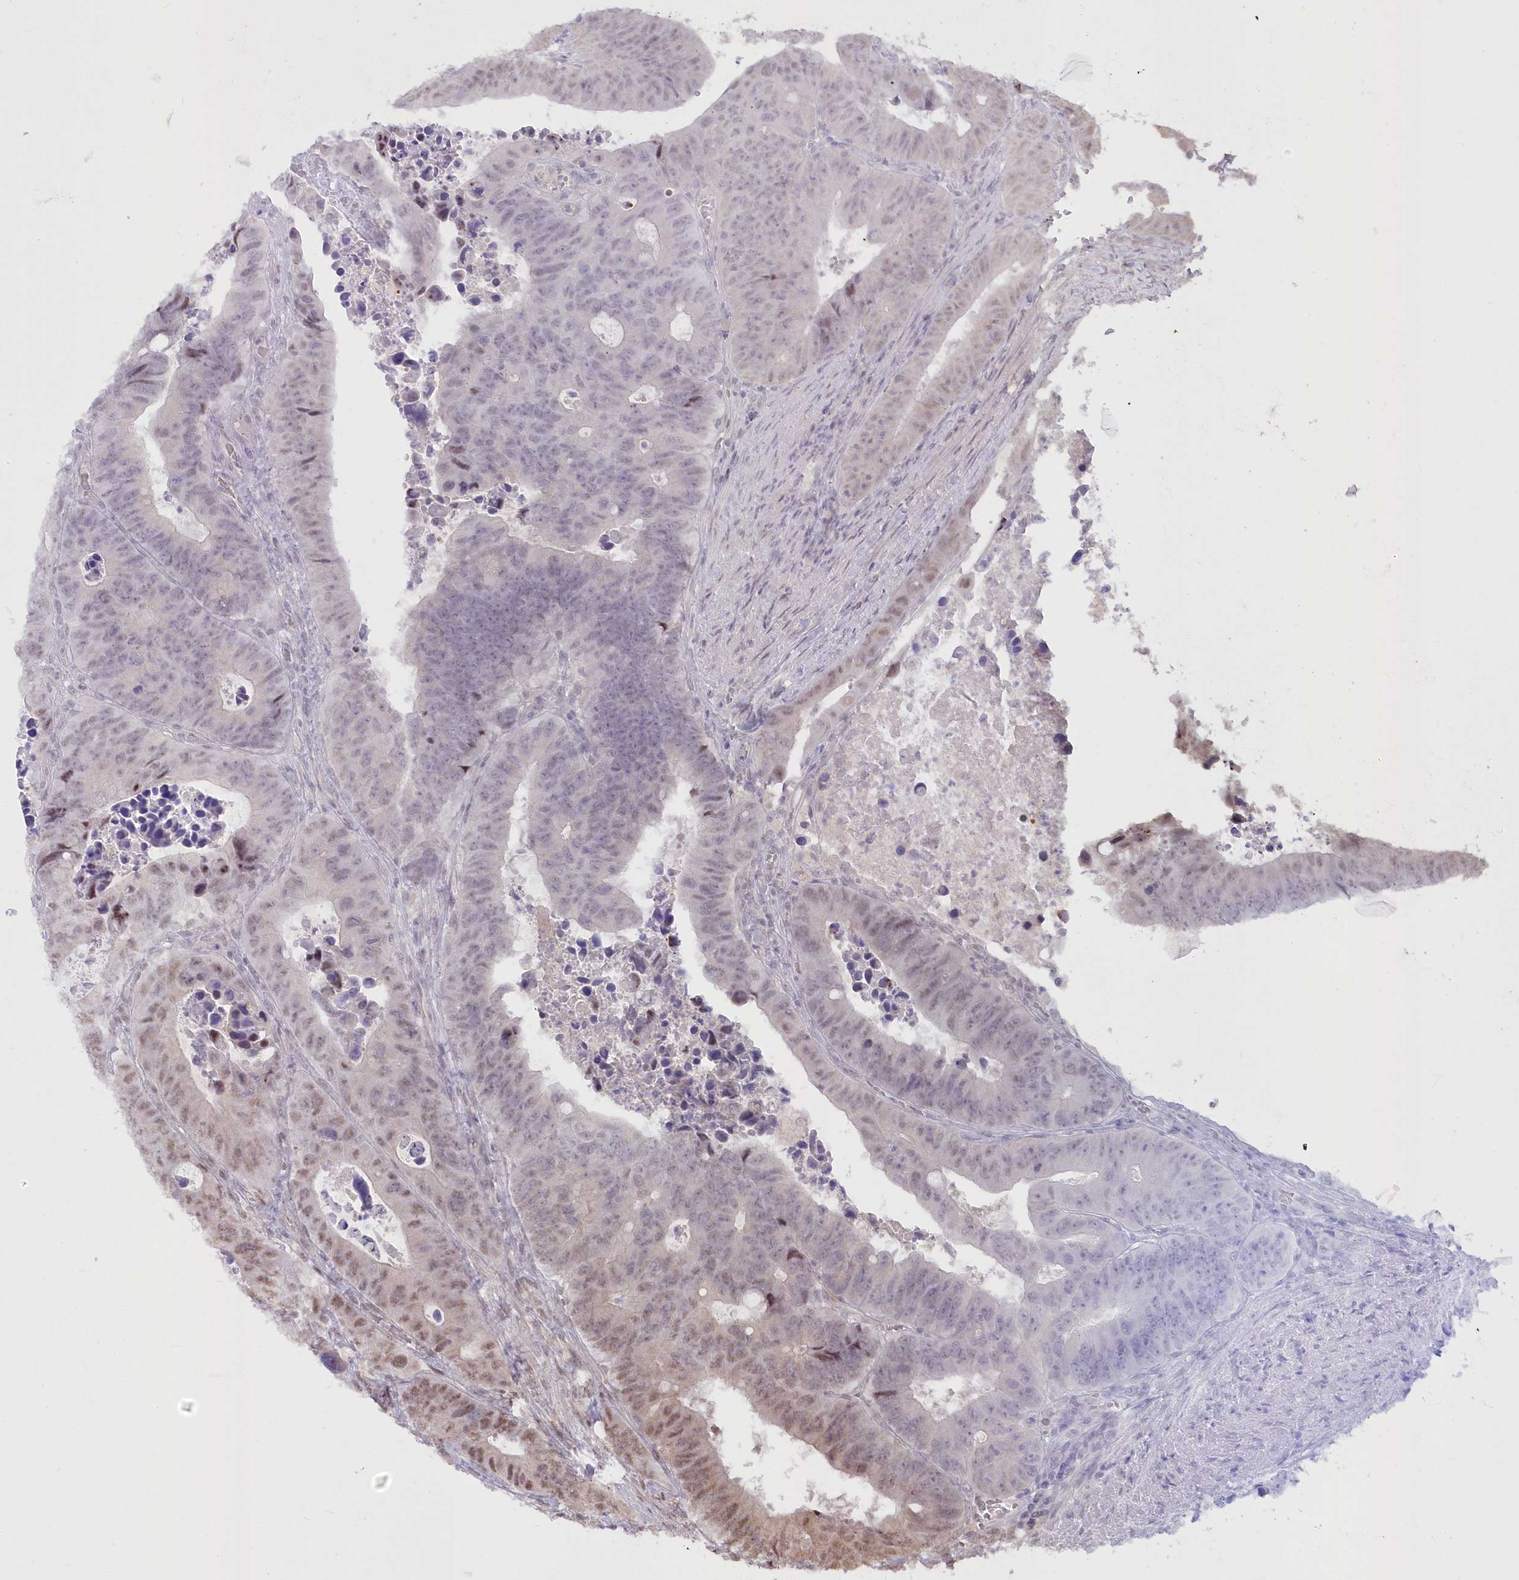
{"staining": {"intensity": "moderate", "quantity": "25%-75%", "location": "nuclear"}, "tissue": "colorectal cancer", "cell_type": "Tumor cells", "image_type": "cancer", "snomed": [{"axis": "morphology", "description": "Adenocarcinoma, NOS"}, {"axis": "topography", "description": "Colon"}], "caption": "Moderate nuclear expression for a protein is seen in approximately 25%-75% of tumor cells of colorectal cancer (adenocarcinoma) using IHC.", "gene": "WBP1L", "patient": {"sex": "male", "age": 87}}